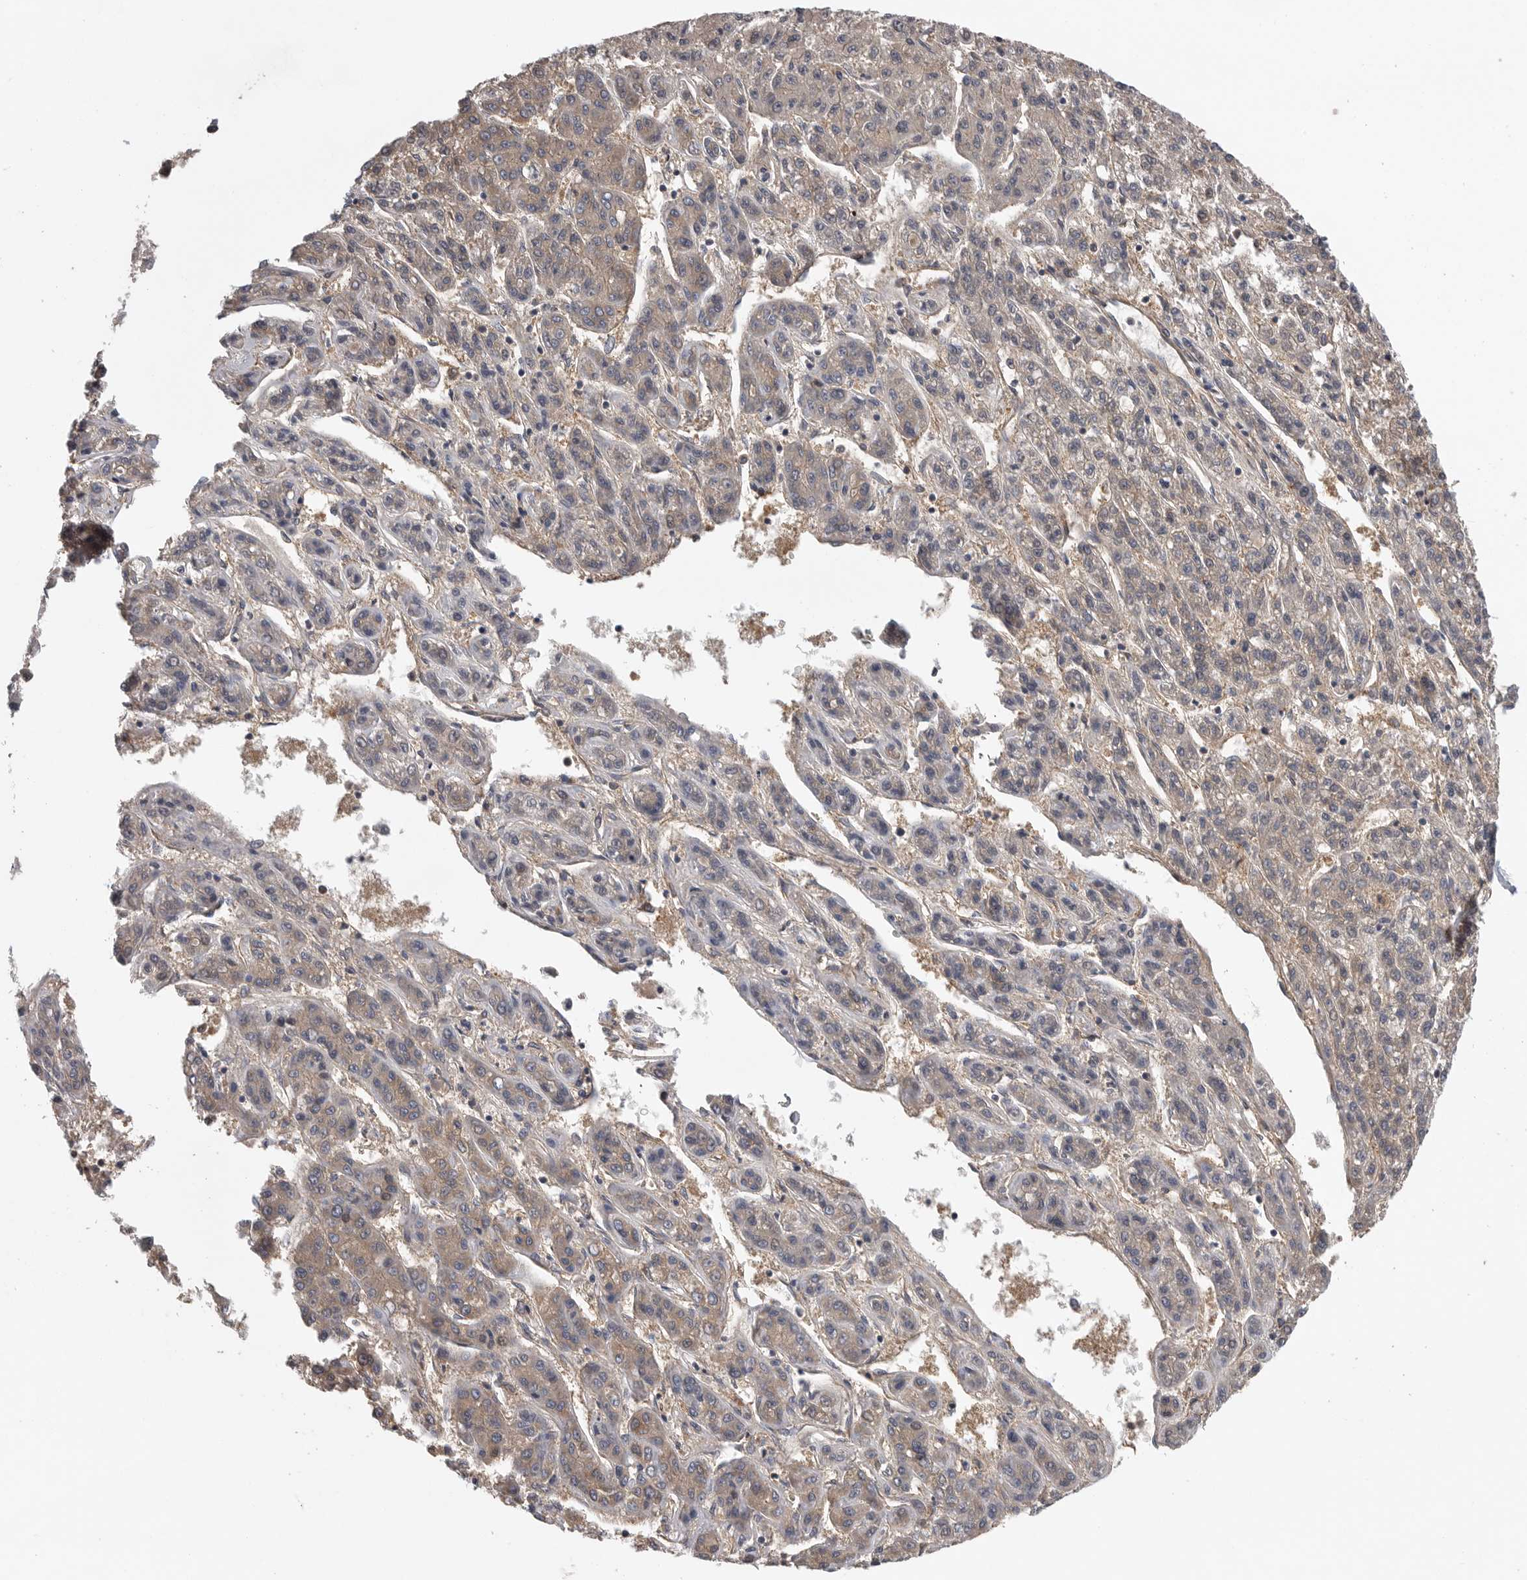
{"staining": {"intensity": "moderate", "quantity": "25%-75%", "location": "cytoplasmic/membranous"}, "tissue": "liver cancer", "cell_type": "Tumor cells", "image_type": "cancer", "snomed": [{"axis": "morphology", "description": "Carcinoma, Hepatocellular, NOS"}, {"axis": "topography", "description": "Liver"}], "caption": "Liver cancer (hepatocellular carcinoma) tissue exhibits moderate cytoplasmic/membranous staining in approximately 25%-75% of tumor cells, visualized by immunohistochemistry.", "gene": "OXR1", "patient": {"sex": "male", "age": 70}}